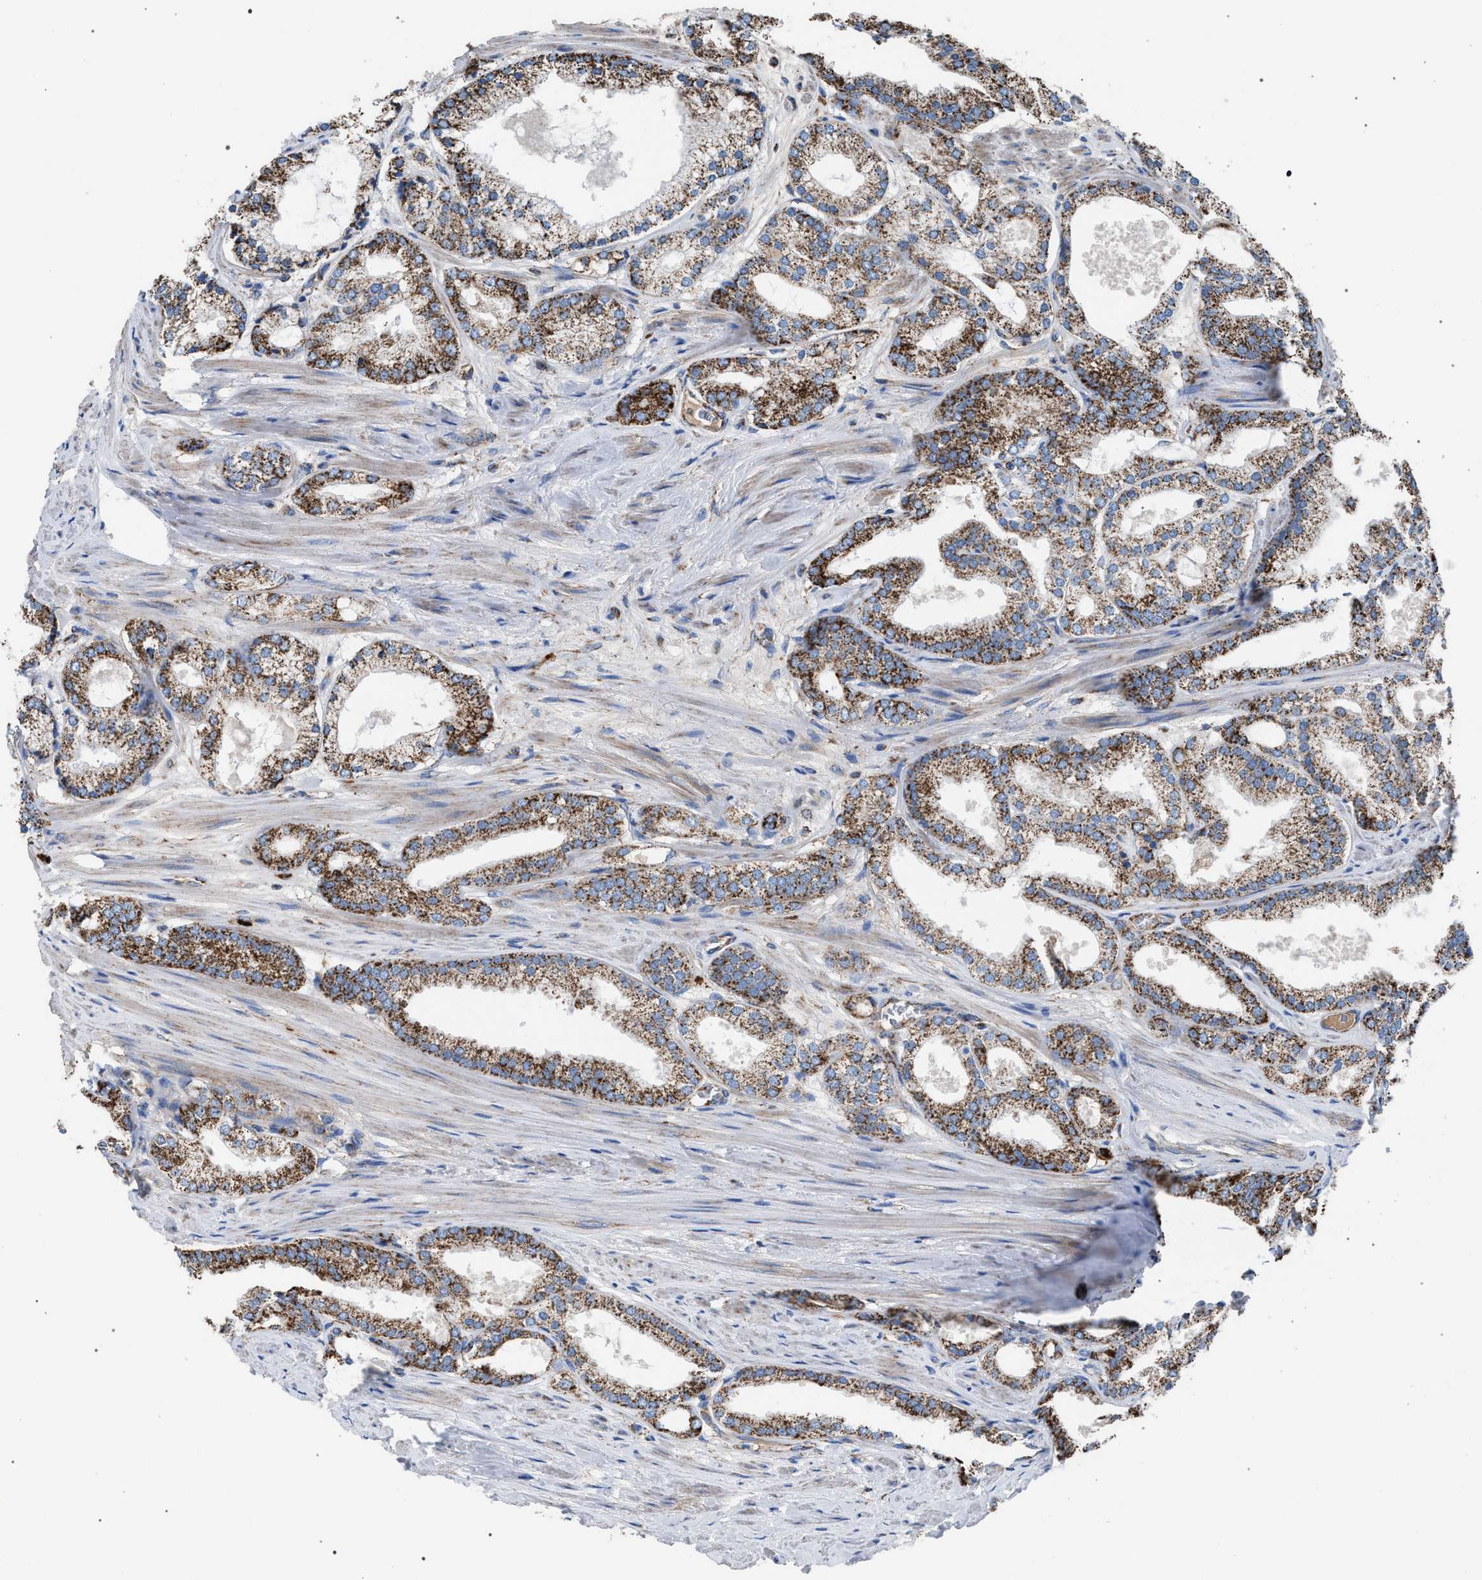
{"staining": {"intensity": "moderate", "quantity": ">75%", "location": "cytoplasmic/membranous"}, "tissue": "prostate cancer", "cell_type": "Tumor cells", "image_type": "cancer", "snomed": [{"axis": "morphology", "description": "Adenocarcinoma, High grade"}, {"axis": "topography", "description": "Prostate"}], "caption": "This is a photomicrograph of immunohistochemistry staining of prostate cancer, which shows moderate expression in the cytoplasmic/membranous of tumor cells.", "gene": "VPS13A", "patient": {"sex": "male", "age": 61}}